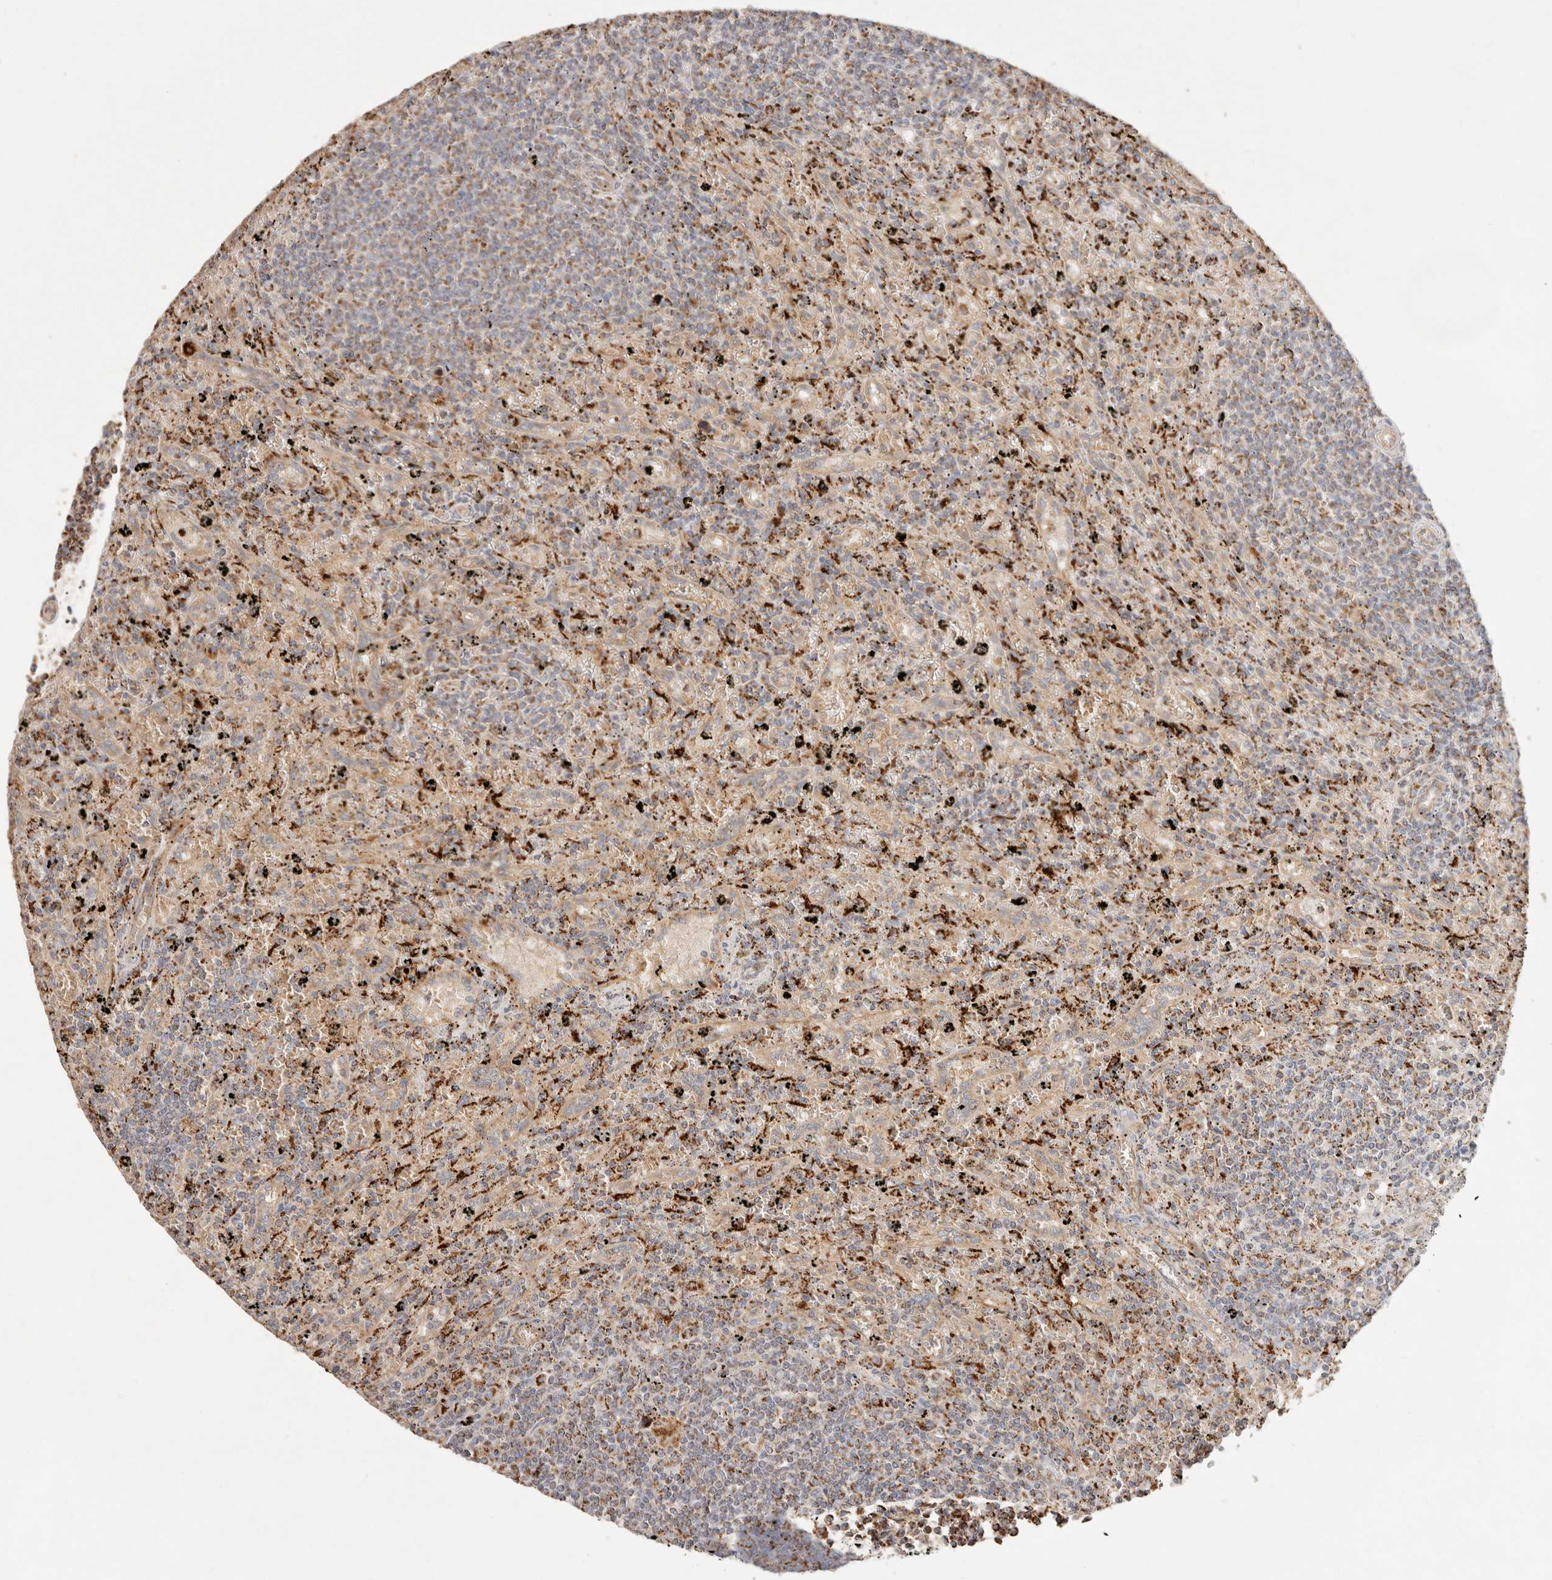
{"staining": {"intensity": "moderate", "quantity": ">75%", "location": "cytoplasmic/membranous"}, "tissue": "lymphoma", "cell_type": "Tumor cells", "image_type": "cancer", "snomed": [{"axis": "morphology", "description": "Malignant lymphoma, non-Hodgkin's type, Low grade"}, {"axis": "topography", "description": "Spleen"}], "caption": "Human malignant lymphoma, non-Hodgkin's type (low-grade) stained for a protein (brown) demonstrates moderate cytoplasmic/membranous positive positivity in about >75% of tumor cells.", "gene": "ARHGEF10L", "patient": {"sex": "male", "age": 76}}